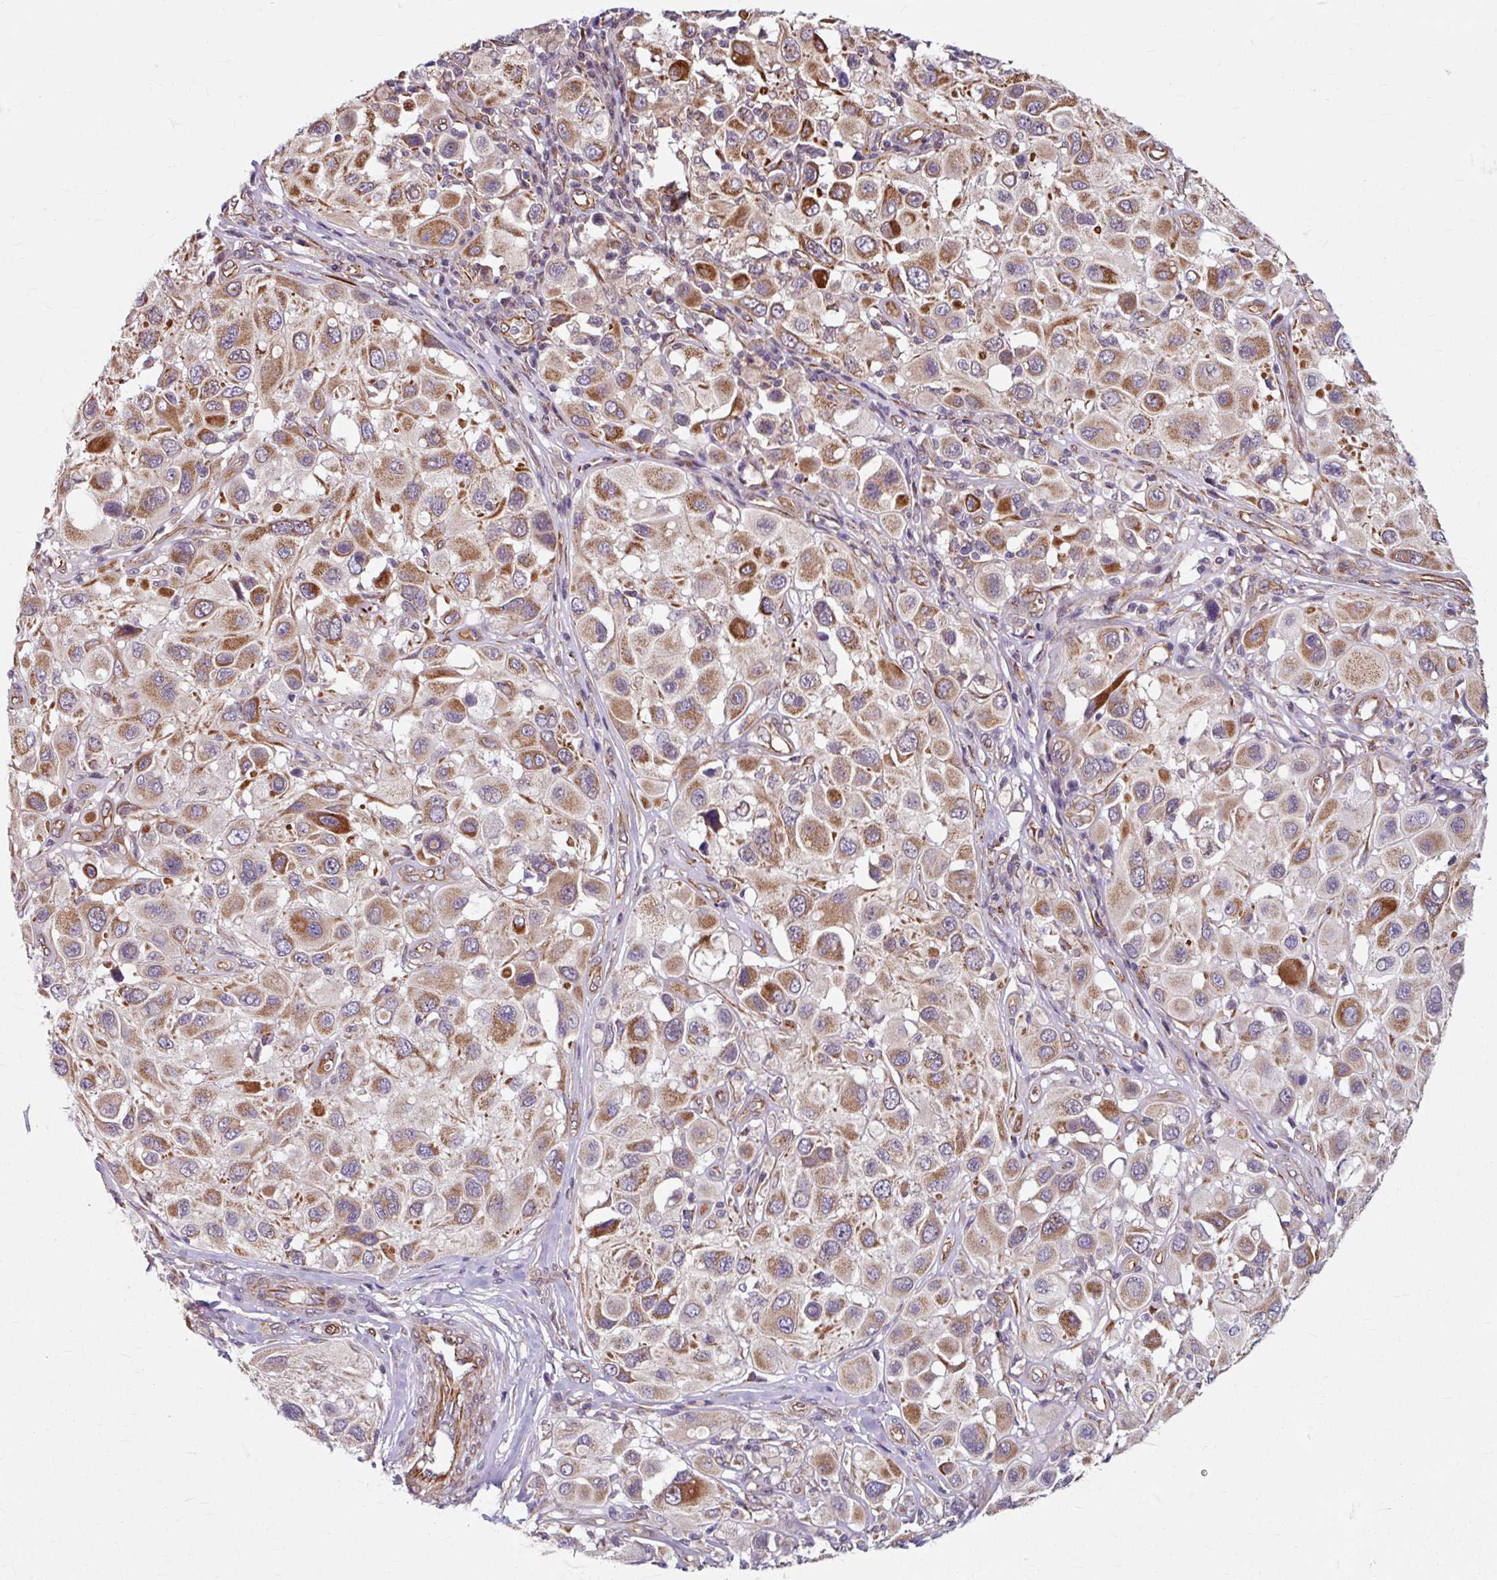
{"staining": {"intensity": "moderate", "quantity": ">75%", "location": "cytoplasmic/membranous"}, "tissue": "melanoma", "cell_type": "Tumor cells", "image_type": "cancer", "snomed": [{"axis": "morphology", "description": "Malignant melanoma, Metastatic site"}, {"axis": "topography", "description": "Skin"}], "caption": "IHC photomicrograph of melanoma stained for a protein (brown), which exhibits medium levels of moderate cytoplasmic/membranous expression in approximately >75% of tumor cells.", "gene": "DAAM2", "patient": {"sex": "male", "age": 41}}